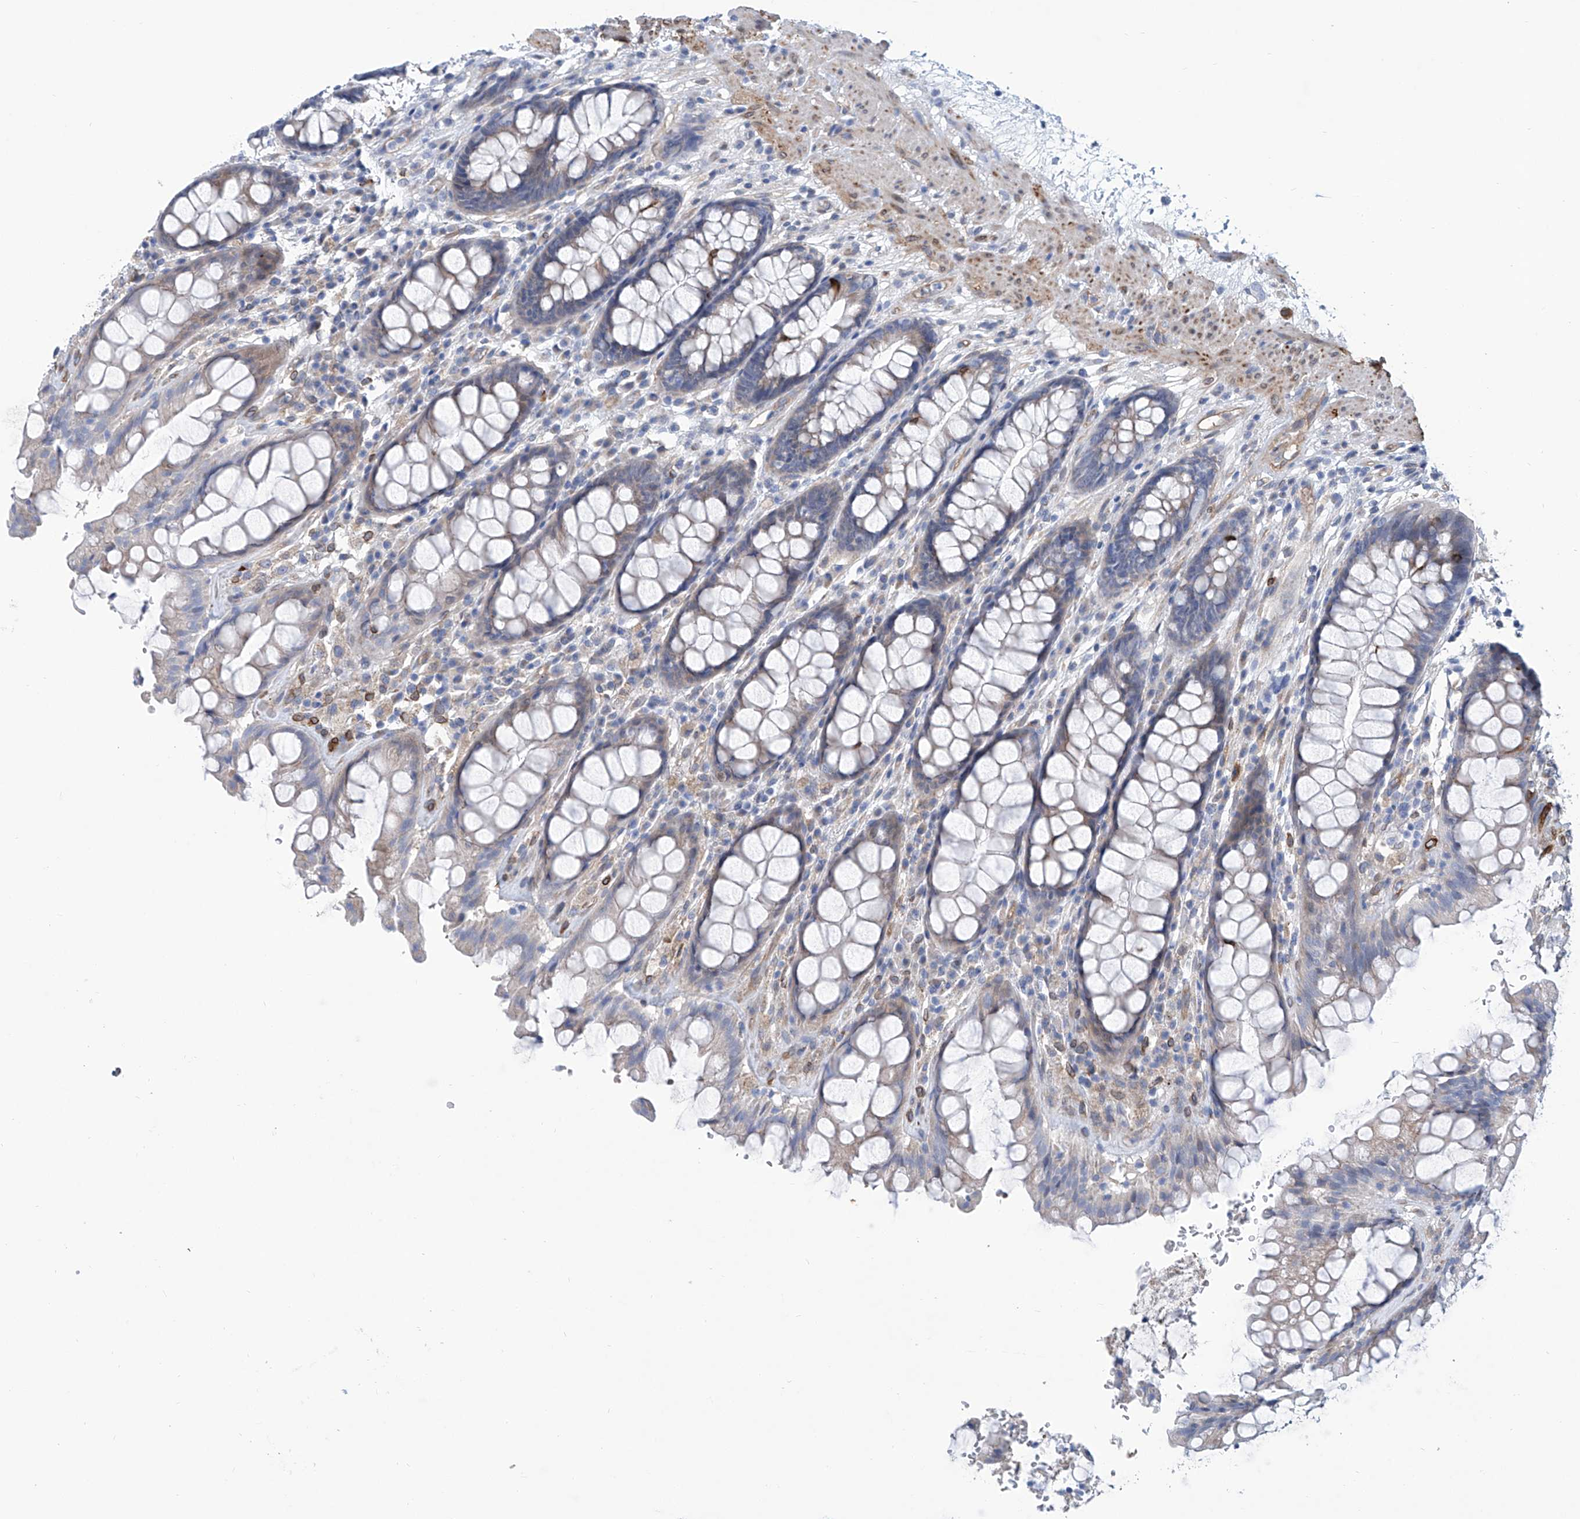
{"staining": {"intensity": "weak", "quantity": "<25%", "location": "cytoplasmic/membranous"}, "tissue": "rectum", "cell_type": "Glandular cells", "image_type": "normal", "snomed": [{"axis": "morphology", "description": "Normal tissue, NOS"}, {"axis": "topography", "description": "Rectum"}], "caption": "Immunohistochemistry (IHC) photomicrograph of normal human rectum stained for a protein (brown), which exhibits no positivity in glandular cells.", "gene": "TNN", "patient": {"sex": "male", "age": 64}}